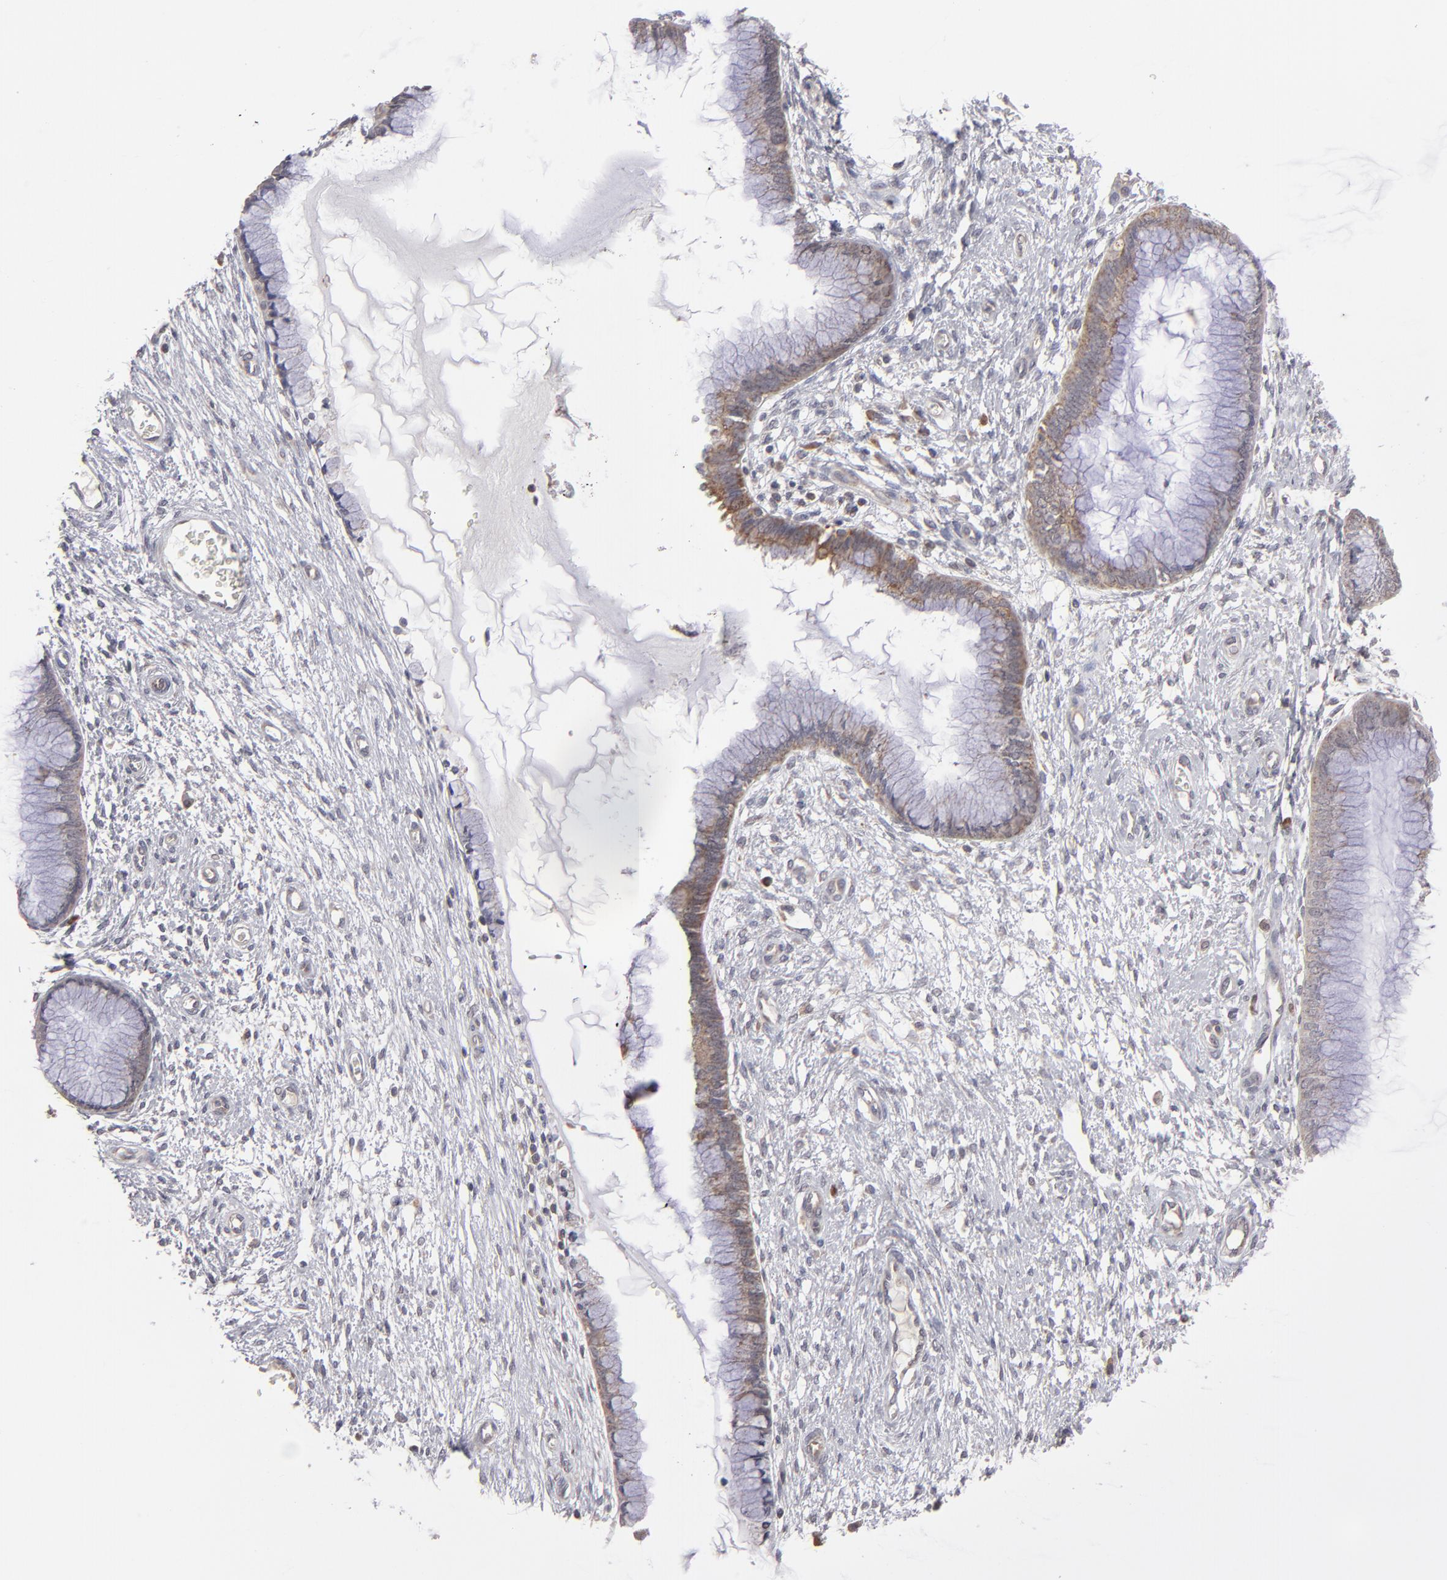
{"staining": {"intensity": "weak", "quantity": ">75%", "location": "cytoplasmic/membranous"}, "tissue": "cervix", "cell_type": "Glandular cells", "image_type": "normal", "snomed": [{"axis": "morphology", "description": "Normal tissue, NOS"}, {"axis": "topography", "description": "Cervix"}], "caption": "Normal cervix reveals weak cytoplasmic/membranous positivity in approximately >75% of glandular cells The staining is performed using DAB brown chromogen to label protein expression. The nuclei are counter-stained blue using hematoxylin..", "gene": "GLCCI1", "patient": {"sex": "female", "age": 55}}